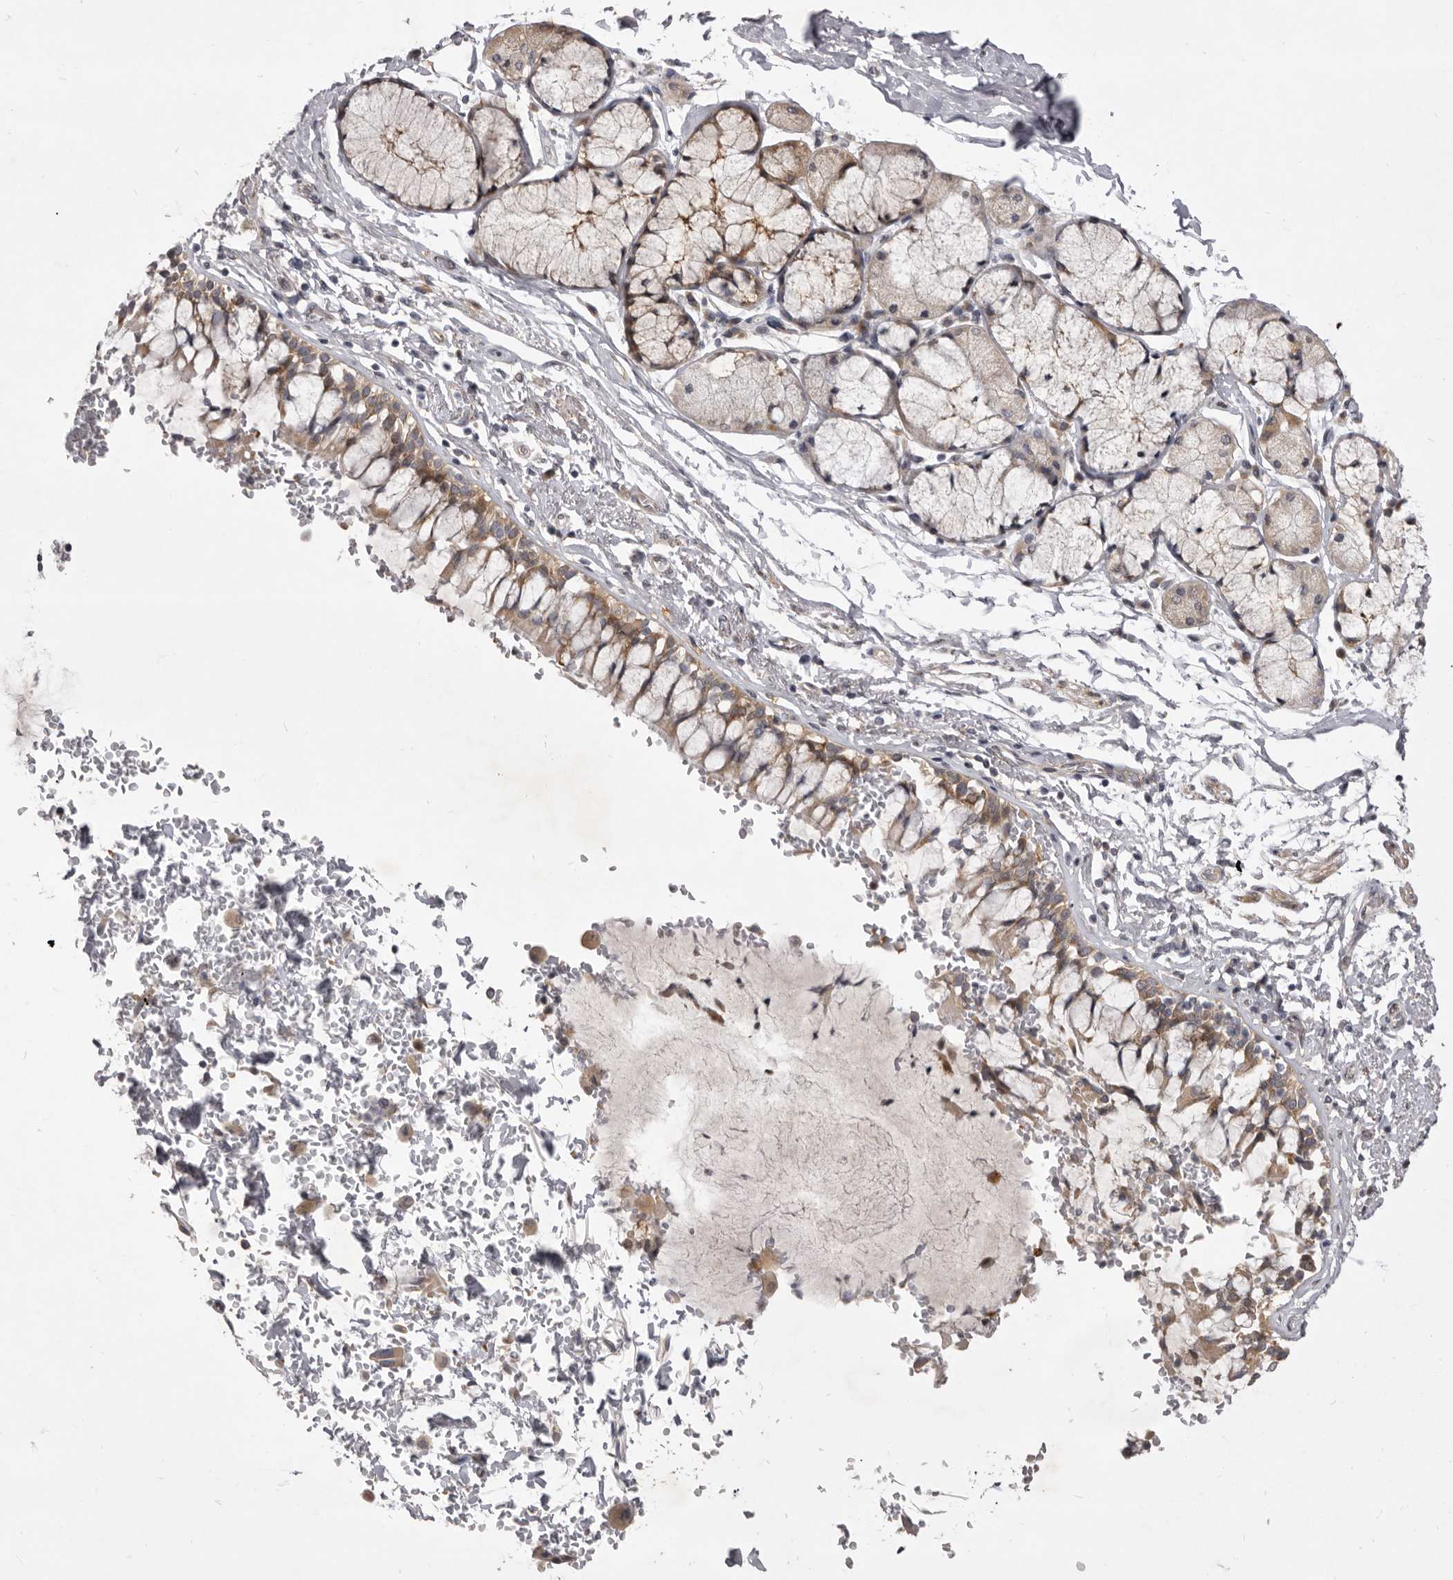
{"staining": {"intensity": "moderate", "quantity": ">75%", "location": "cytoplasmic/membranous"}, "tissue": "bronchus", "cell_type": "Respiratory epithelial cells", "image_type": "normal", "snomed": [{"axis": "morphology", "description": "Normal tissue, NOS"}, {"axis": "morphology", "description": "Inflammation, NOS"}, {"axis": "topography", "description": "Cartilage tissue"}, {"axis": "topography", "description": "Bronchus"}, {"axis": "topography", "description": "Lung"}], "caption": "Approximately >75% of respiratory epithelial cells in normal bronchus exhibit moderate cytoplasmic/membranous protein expression as visualized by brown immunohistochemical staining.", "gene": "TBC1D8B", "patient": {"sex": "female", "age": 64}}